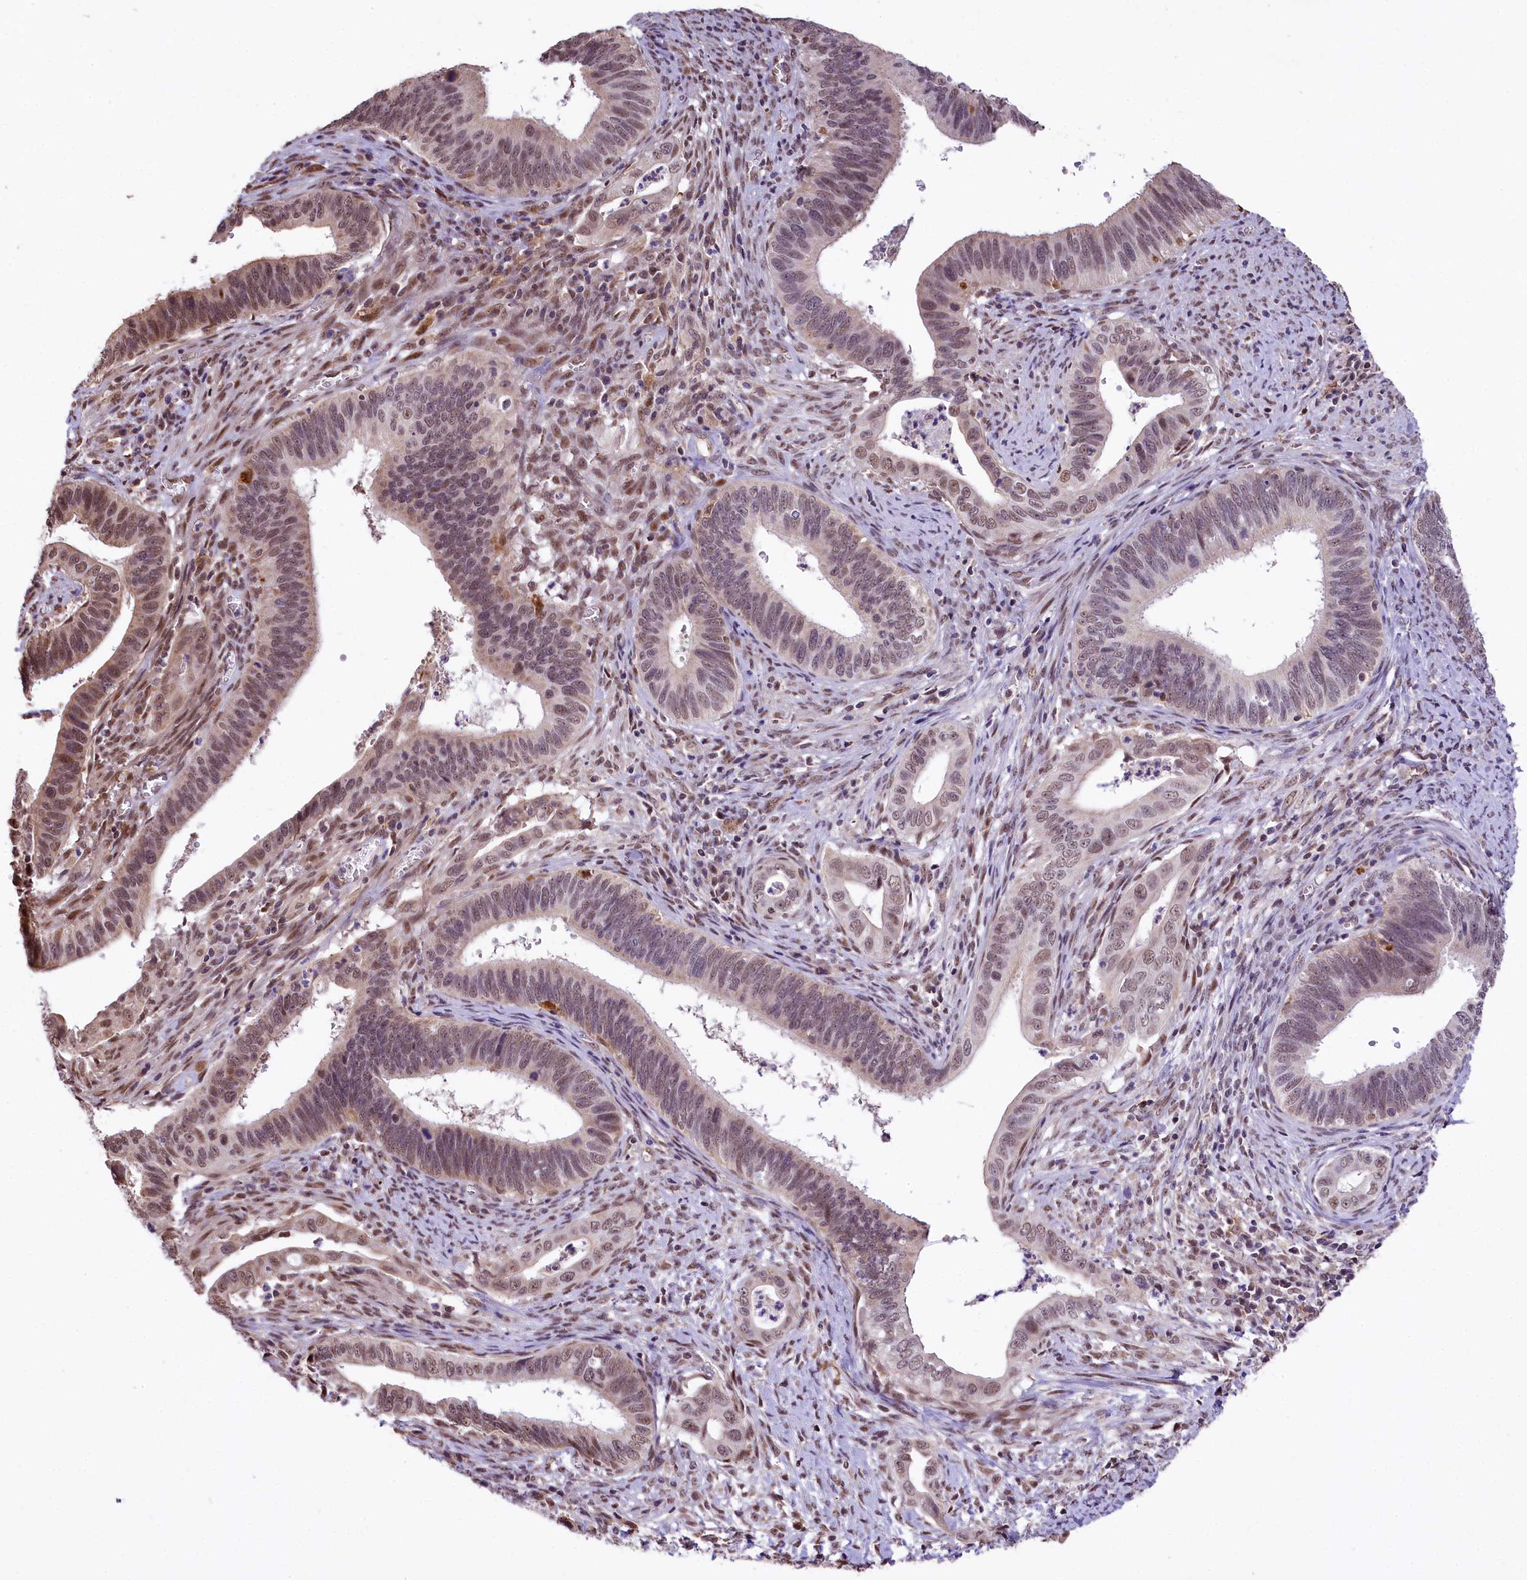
{"staining": {"intensity": "weak", "quantity": "25%-75%", "location": "cytoplasmic/membranous,nuclear"}, "tissue": "cervical cancer", "cell_type": "Tumor cells", "image_type": "cancer", "snomed": [{"axis": "morphology", "description": "Adenocarcinoma, NOS"}, {"axis": "topography", "description": "Cervix"}], "caption": "Adenocarcinoma (cervical) was stained to show a protein in brown. There is low levels of weak cytoplasmic/membranous and nuclear expression in about 25%-75% of tumor cells.", "gene": "MRPL54", "patient": {"sex": "female", "age": 42}}